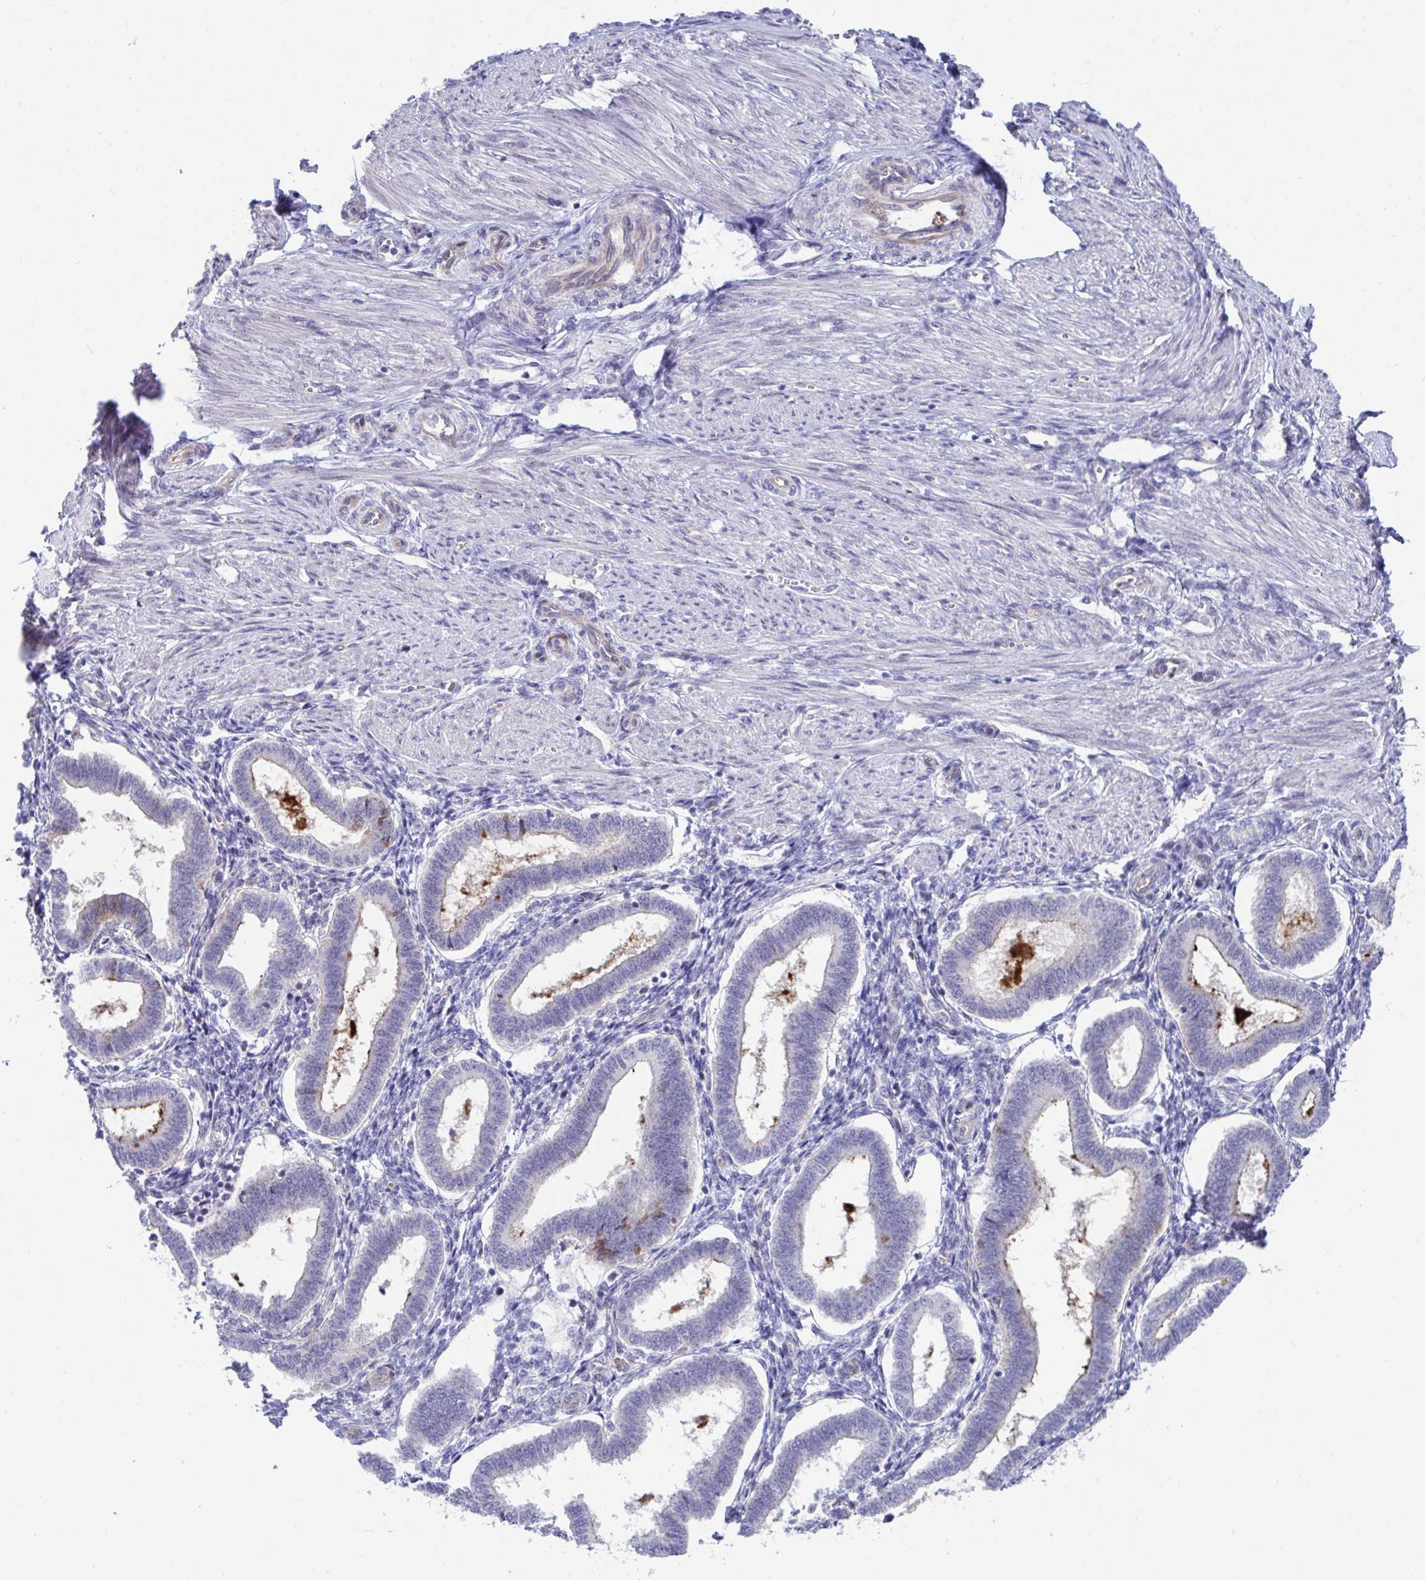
{"staining": {"intensity": "negative", "quantity": "none", "location": "none"}, "tissue": "endometrium", "cell_type": "Cells in endometrial stroma", "image_type": "normal", "snomed": [{"axis": "morphology", "description": "Normal tissue, NOS"}, {"axis": "topography", "description": "Endometrium"}], "caption": "Immunohistochemical staining of normal human endometrium displays no significant expression in cells in endometrial stroma. (Immunohistochemistry (ihc), brightfield microscopy, high magnification).", "gene": "CENPQ", "patient": {"sex": "female", "age": 24}}